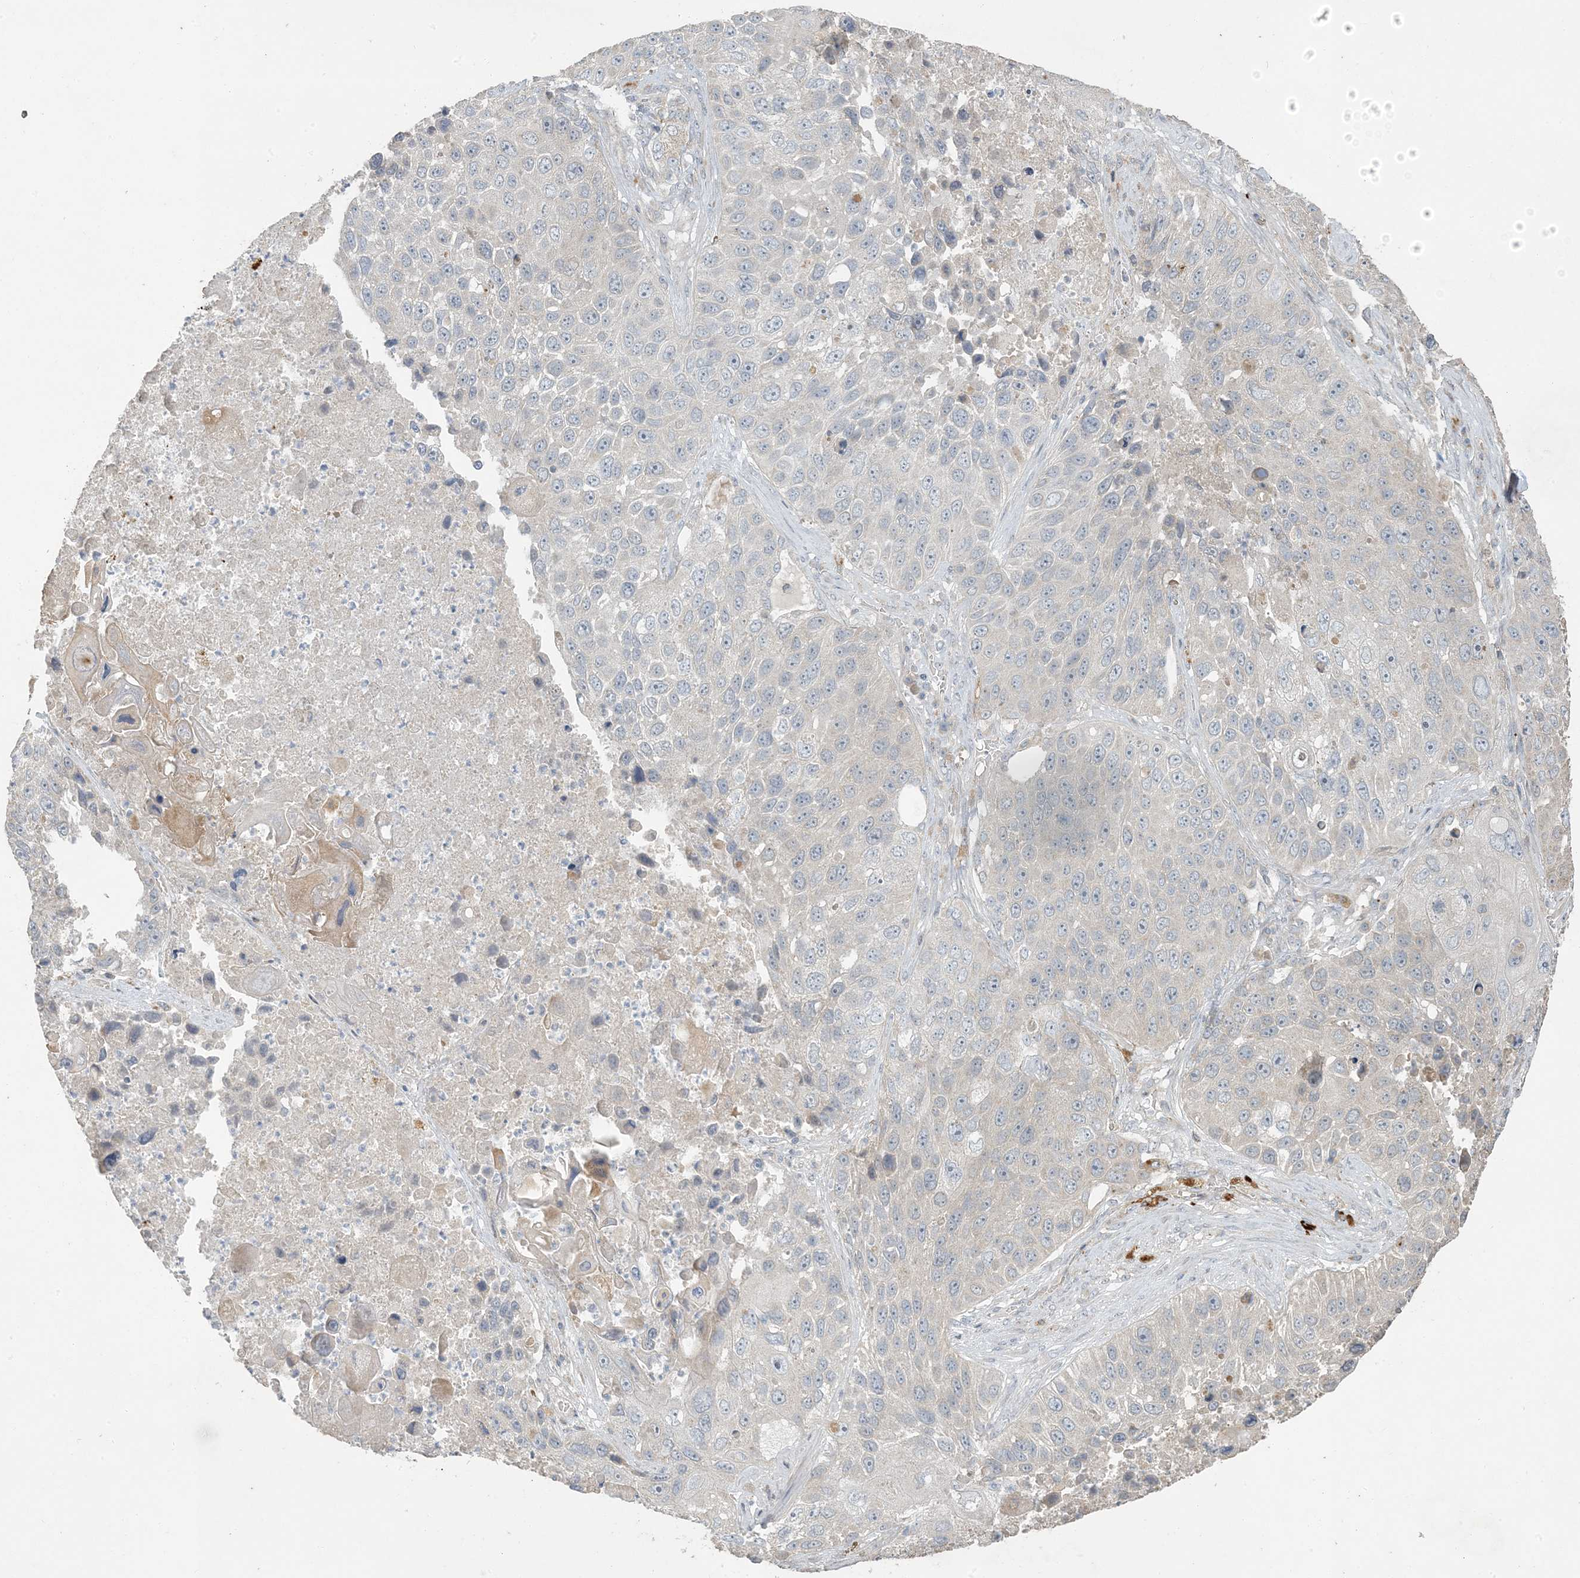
{"staining": {"intensity": "negative", "quantity": "none", "location": "none"}, "tissue": "lung cancer", "cell_type": "Tumor cells", "image_type": "cancer", "snomed": [{"axis": "morphology", "description": "Squamous cell carcinoma, NOS"}, {"axis": "topography", "description": "Lung"}], "caption": "Immunohistochemistry micrograph of lung squamous cell carcinoma stained for a protein (brown), which displays no expression in tumor cells.", "gene": "LTN1", "patient": {"sex": "male", "age": 61}}